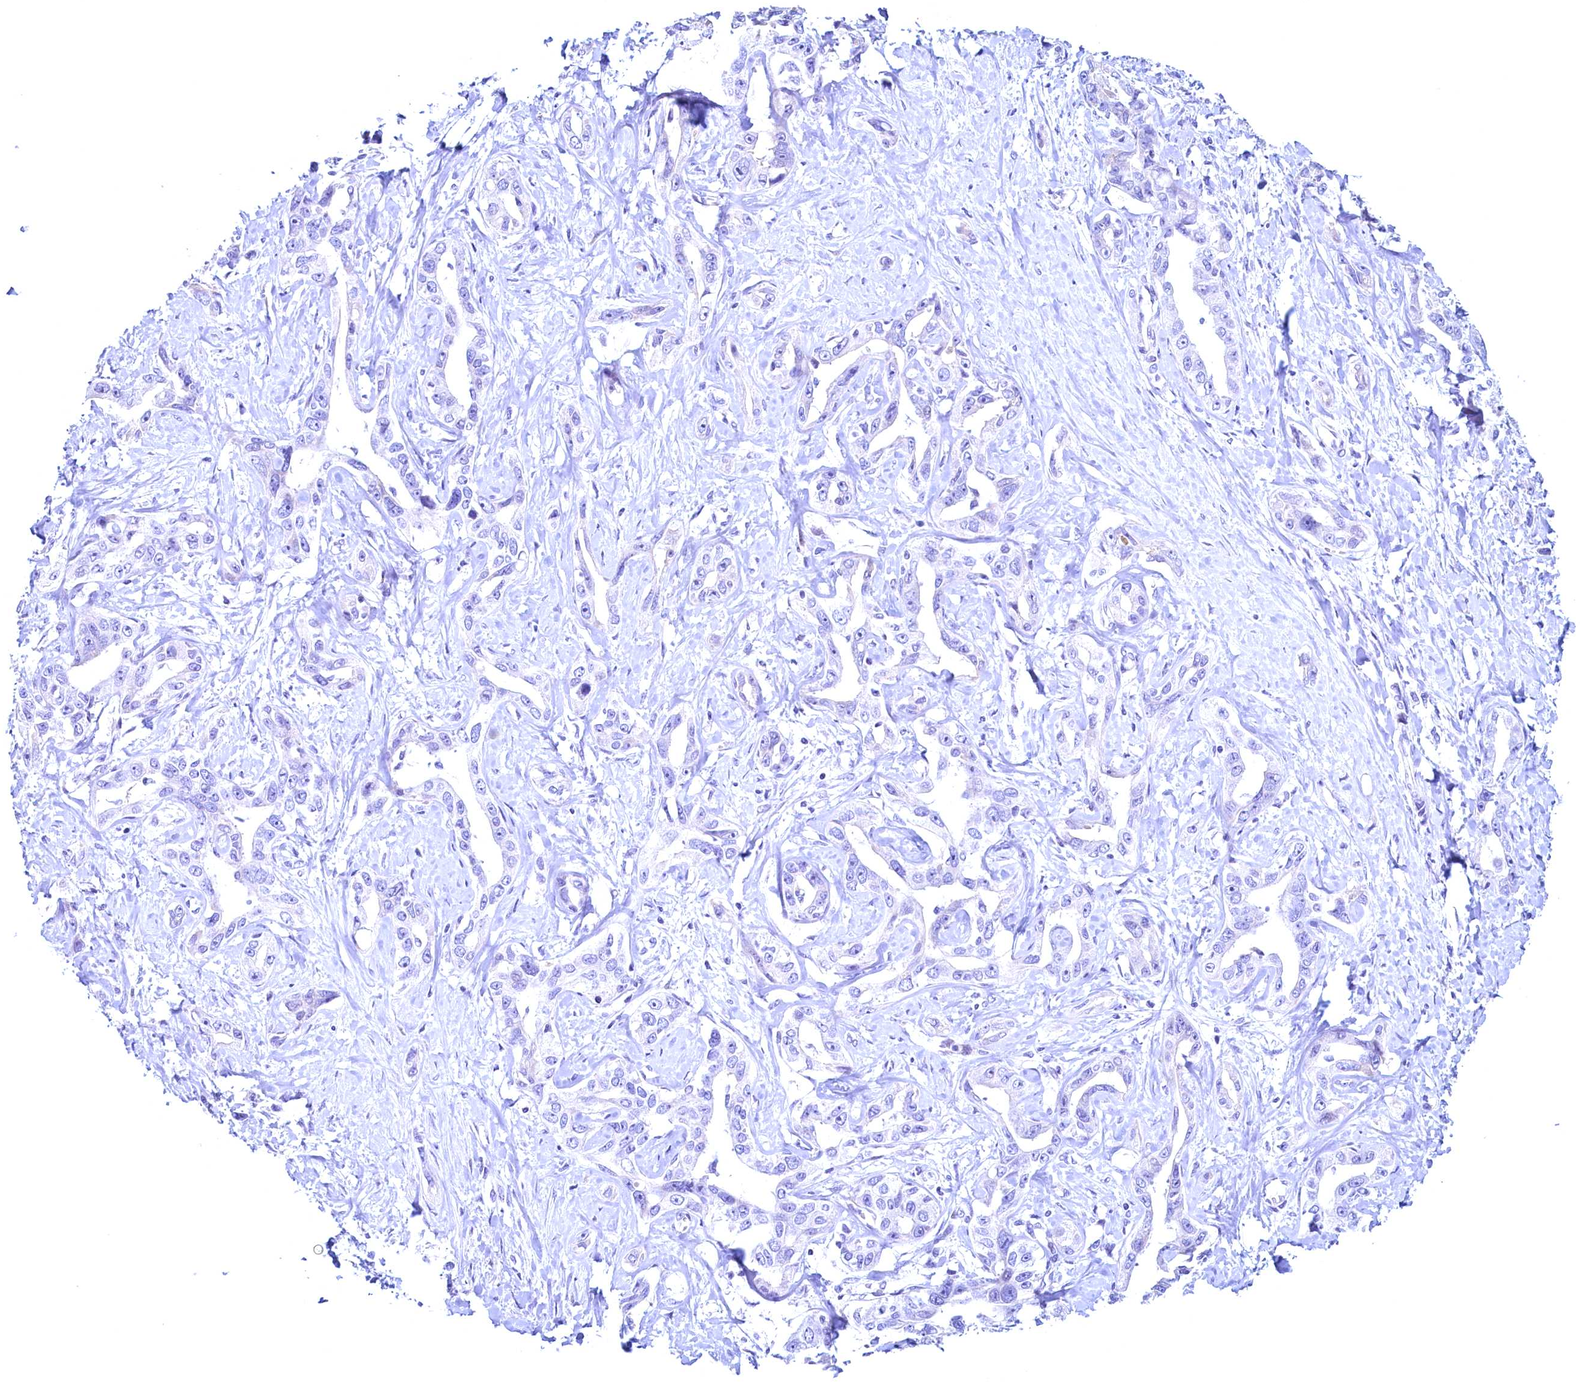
{"staining": {"intensity": "negative", "quantity": "none", "location": "none"}, "tissue": "liver cancer", "cell_type": "Tumor cells", "image_type": "cancer", "snomed": [{"axis": "morphology", "description": "Cholangiocarcinoma"}, {"axis": "topography", "description": "Liver"}], "caption": "There is no significant positivity in tumor cells of cholangiocarcinoma (liver). Nuclei are stained in blue.", "gene": "MAP1LC3A", "patient": {"sex": "male", "age": 59}}